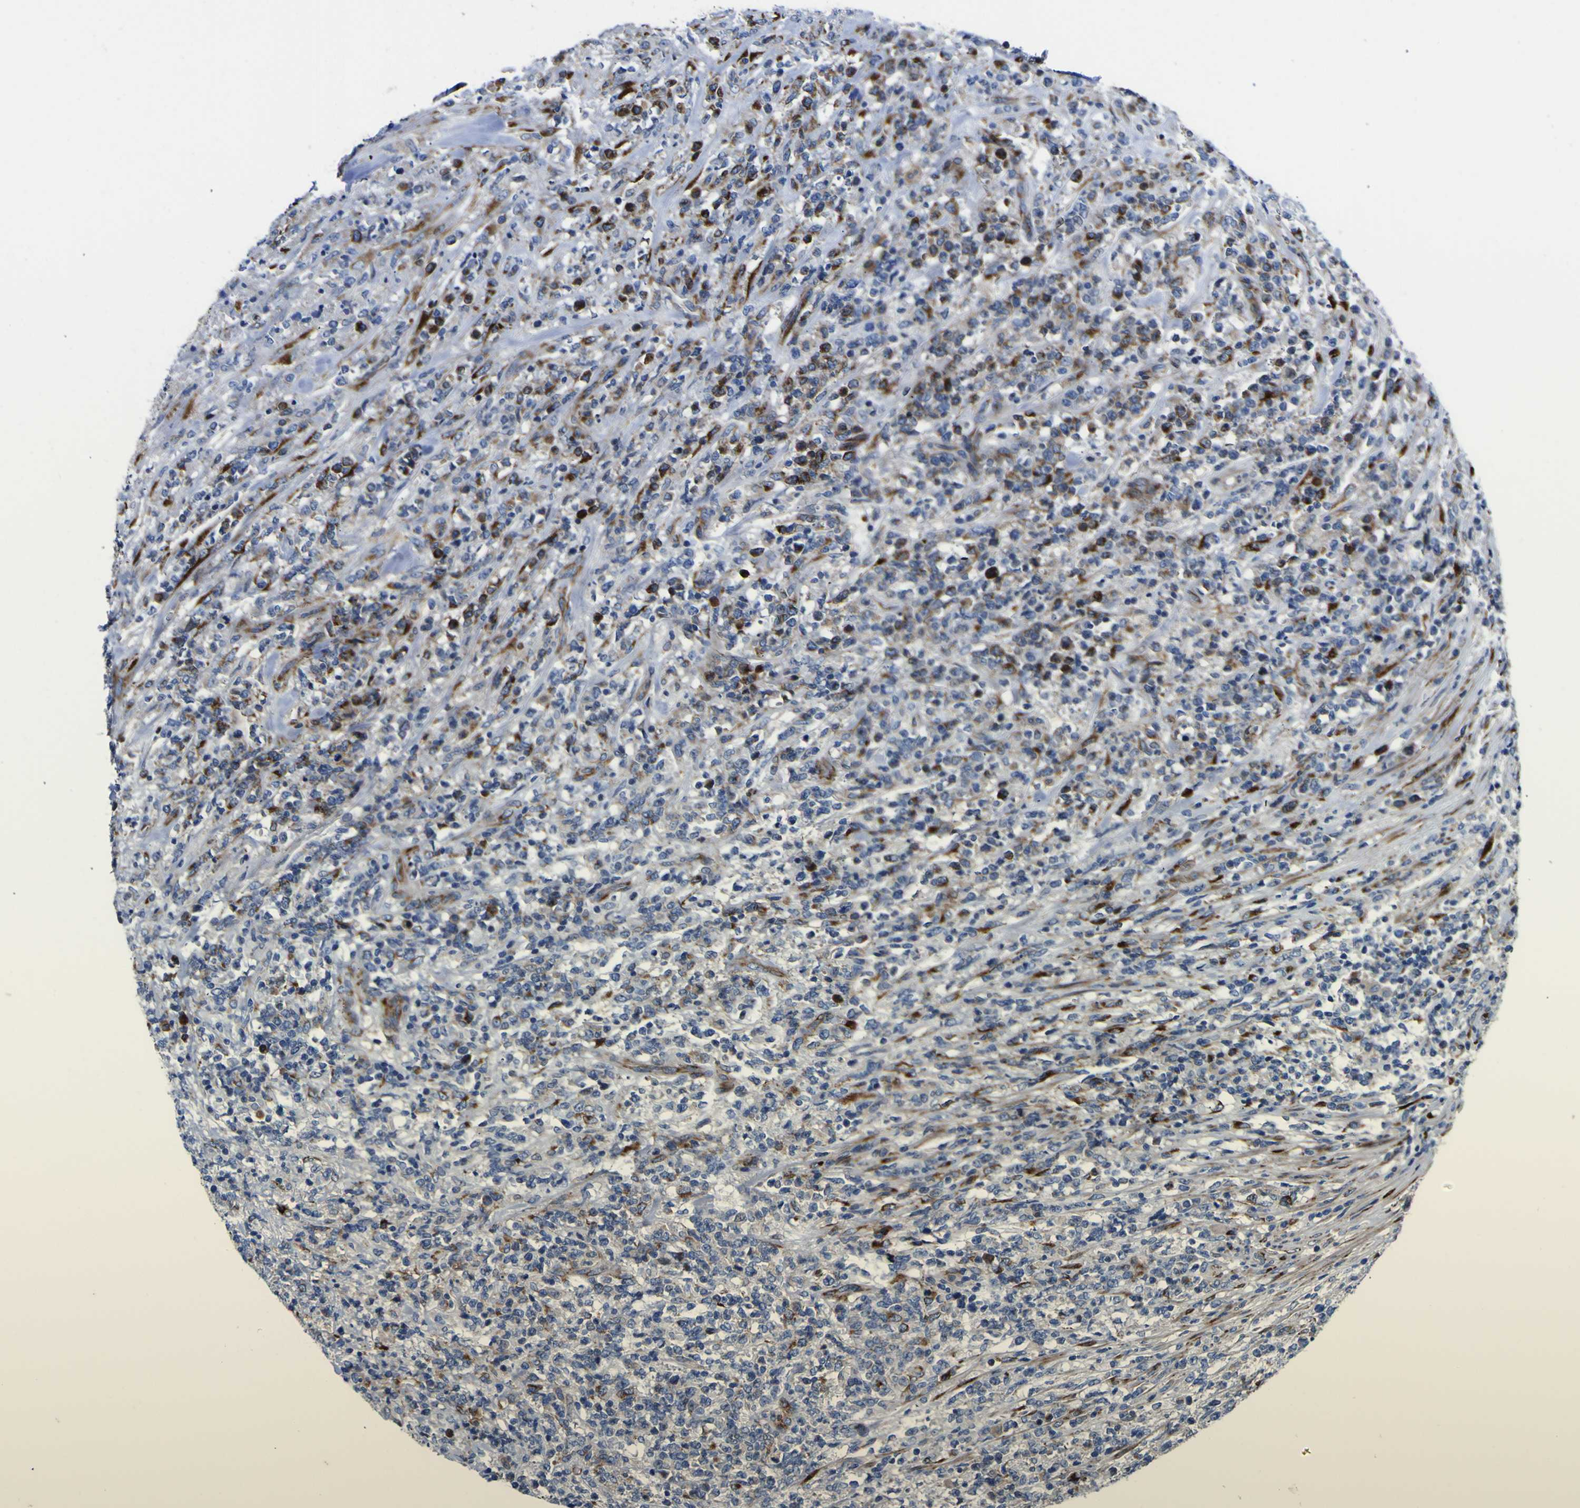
{"staining": {"intensity": "strong", "quantity": "<25%", "location": "cytoplasmic/membranous"}, "tissue": "lymphoma", "cell_type": "Tumor cells", "image_type": "cancer", "snomed": [{"axis": "morphology", "description": "Malignant lymphoma, non-Hodgkin's type, High grade"}, {"axis": "topography", "description": "Soft tissue"}], "caption": "A photomicrograph showing strong cytoplasmic/membranous staining in approximately <25% of tumor cells in lymphoma, as visualized by brown immunohistochemical staining.", "gene": "SCD", "patient": {"sex": "male", "age": 18}}